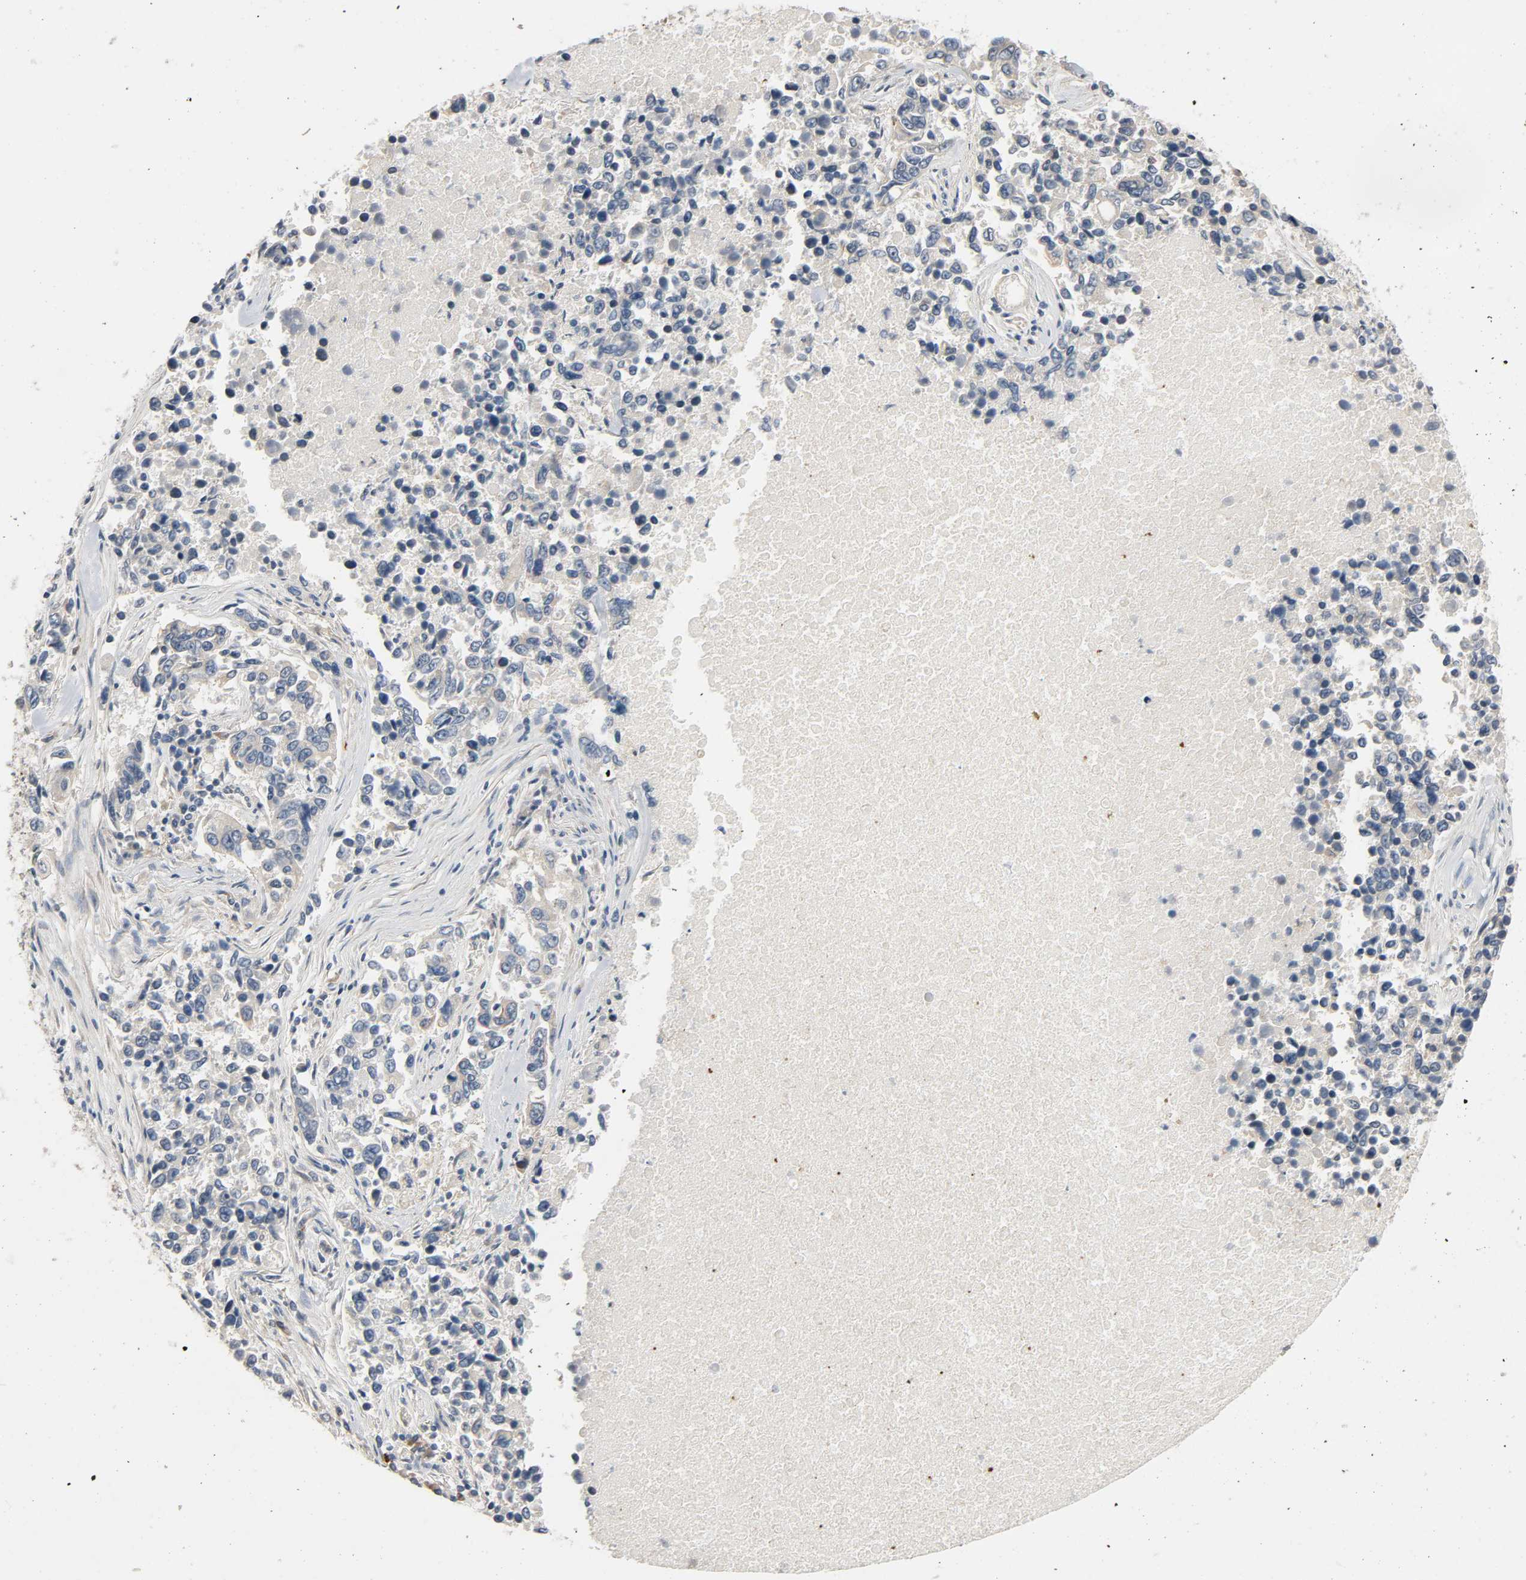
{"staining": {"intensity": "negative", "quantity": "none", "location": "none"}, "tissue": "lung cancer", "cell_type": "Tumor cells", "image_type": "cancer", "snomed": [{"axis": "morphology", "description": "Adenocarcinoma, NOS"}, {"axis": "topography", "description": "Lung"}], "caption": "Micrograph shows no significant protein staining in tumor cells of lung adenocarcinoma.", "gene": "LIMCH1", "patient": {"sex": "male", "age": 84}}